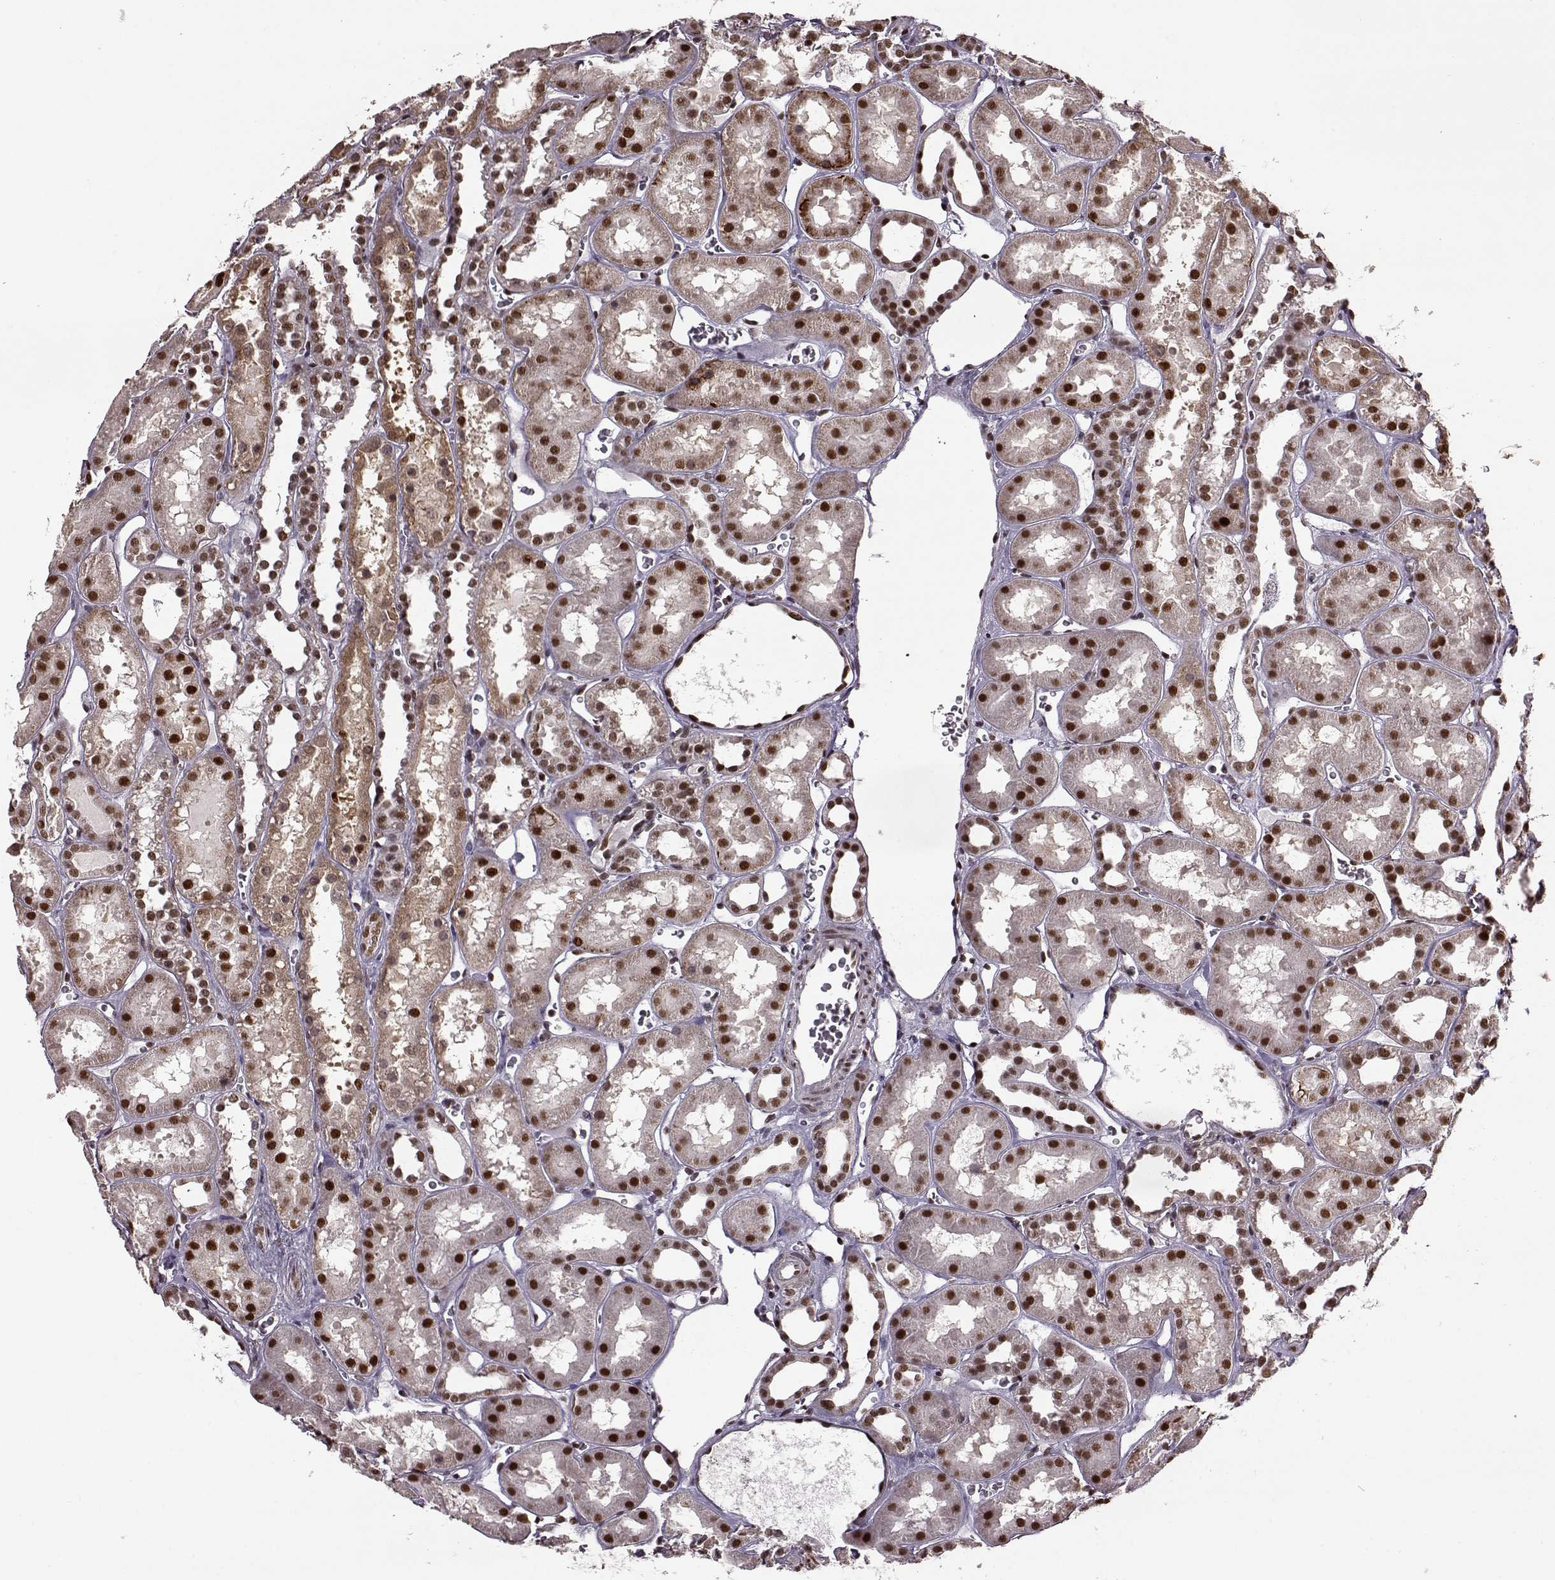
{"staining": {"intensity": "moderate", "quantity": "25%-75%", "location": "nuclear"}, "tissue": "kidney", "cell_type": "Cells in glomeruli", "image_type": "normal", "snomed": [{"axis": "morphology", "description": "Normal tissue, NOS"}, {"axis": "topography", "description": "Kidney"}], "caption": "Kidney stained with DAB (3,3'-diaminobenzidine) immunohistochemistry demonstrates medium levels of moderate nuclear positivity in about 25%-75% of cells in glomeruli. (brown staining indicates protein expression, while blue staining denotes nuclei).", "gene": "FTO", "patient": {"sex": "female", "age": 41}}